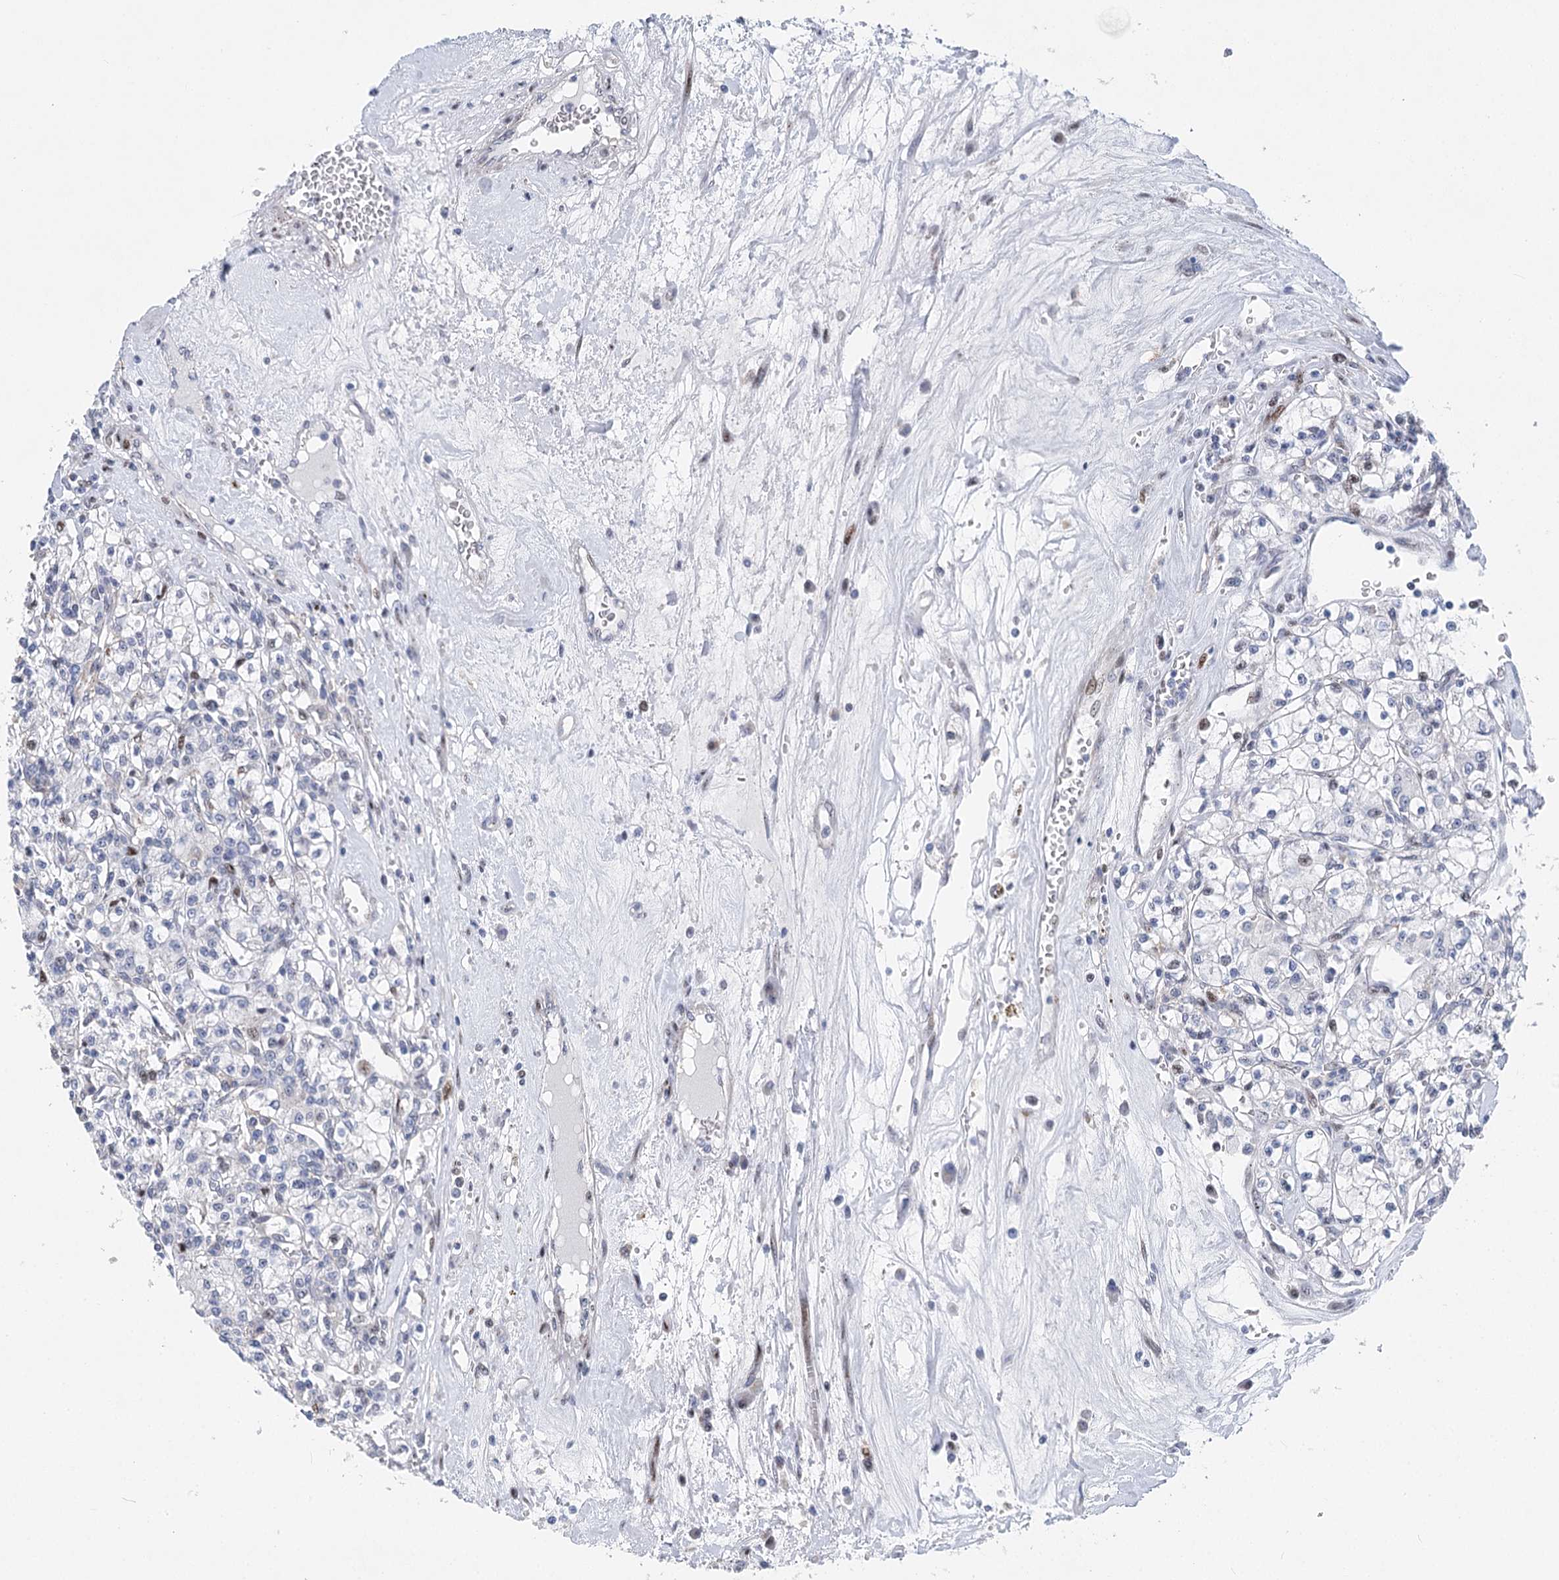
{"staining": {"intensity": "negative", "quantity": "none", "location": "none"}, "tissue": "renal cancer", "cell_type": "Tumor cells", "image_type": "cancer", "snomed": [{"axis": "morphology", "description": "Adenocarcinoma, NOS"}, {"axis": "topography", "description": "Kidney"}], "caption": "This micrograph is of renal cancer stained with IHC to label a protein in brown with the nuclei are counter-stained blue. There is no expression in tumor cells.", "gene": "CAMTA1", "patient": {"sex": "female", "age": 59}}